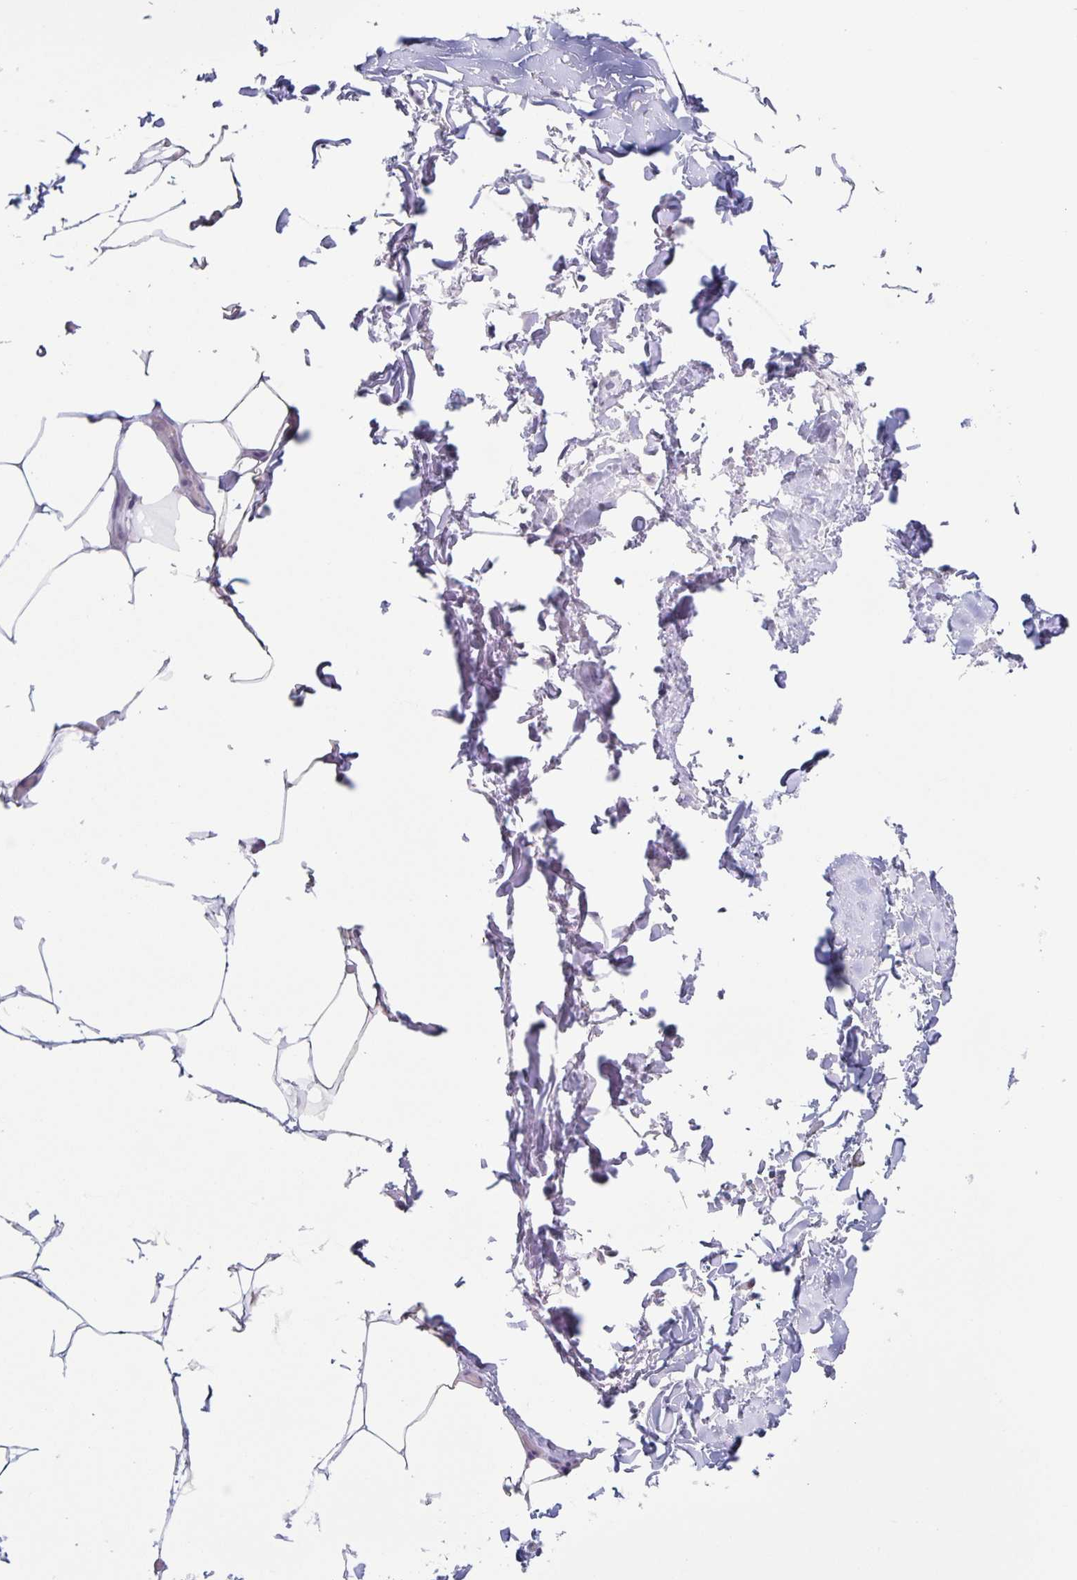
{"staining": {"intensity": "negative", "quantity": "none", "location": "none"}, "tissue": "adipose tissue", "cell_type": "Adipocytes", "image_type": "normal", "snomed": [{"axis": "morphology", "description": "Normal tissue, NOS"}, {"axis": "topography", "description": "Vascular tissue"}, {"axis": "topography", "description": "Peripheral nerve tissue"}], "caption": "Unremarkable adipose tissue was stained to show a protein in brown. There is no significant expression in adipocytes. (IHC, brightfield microscopy, high magnification).", "gene": "LCE6A", "patient": {"sex": "male", "age": 41}}